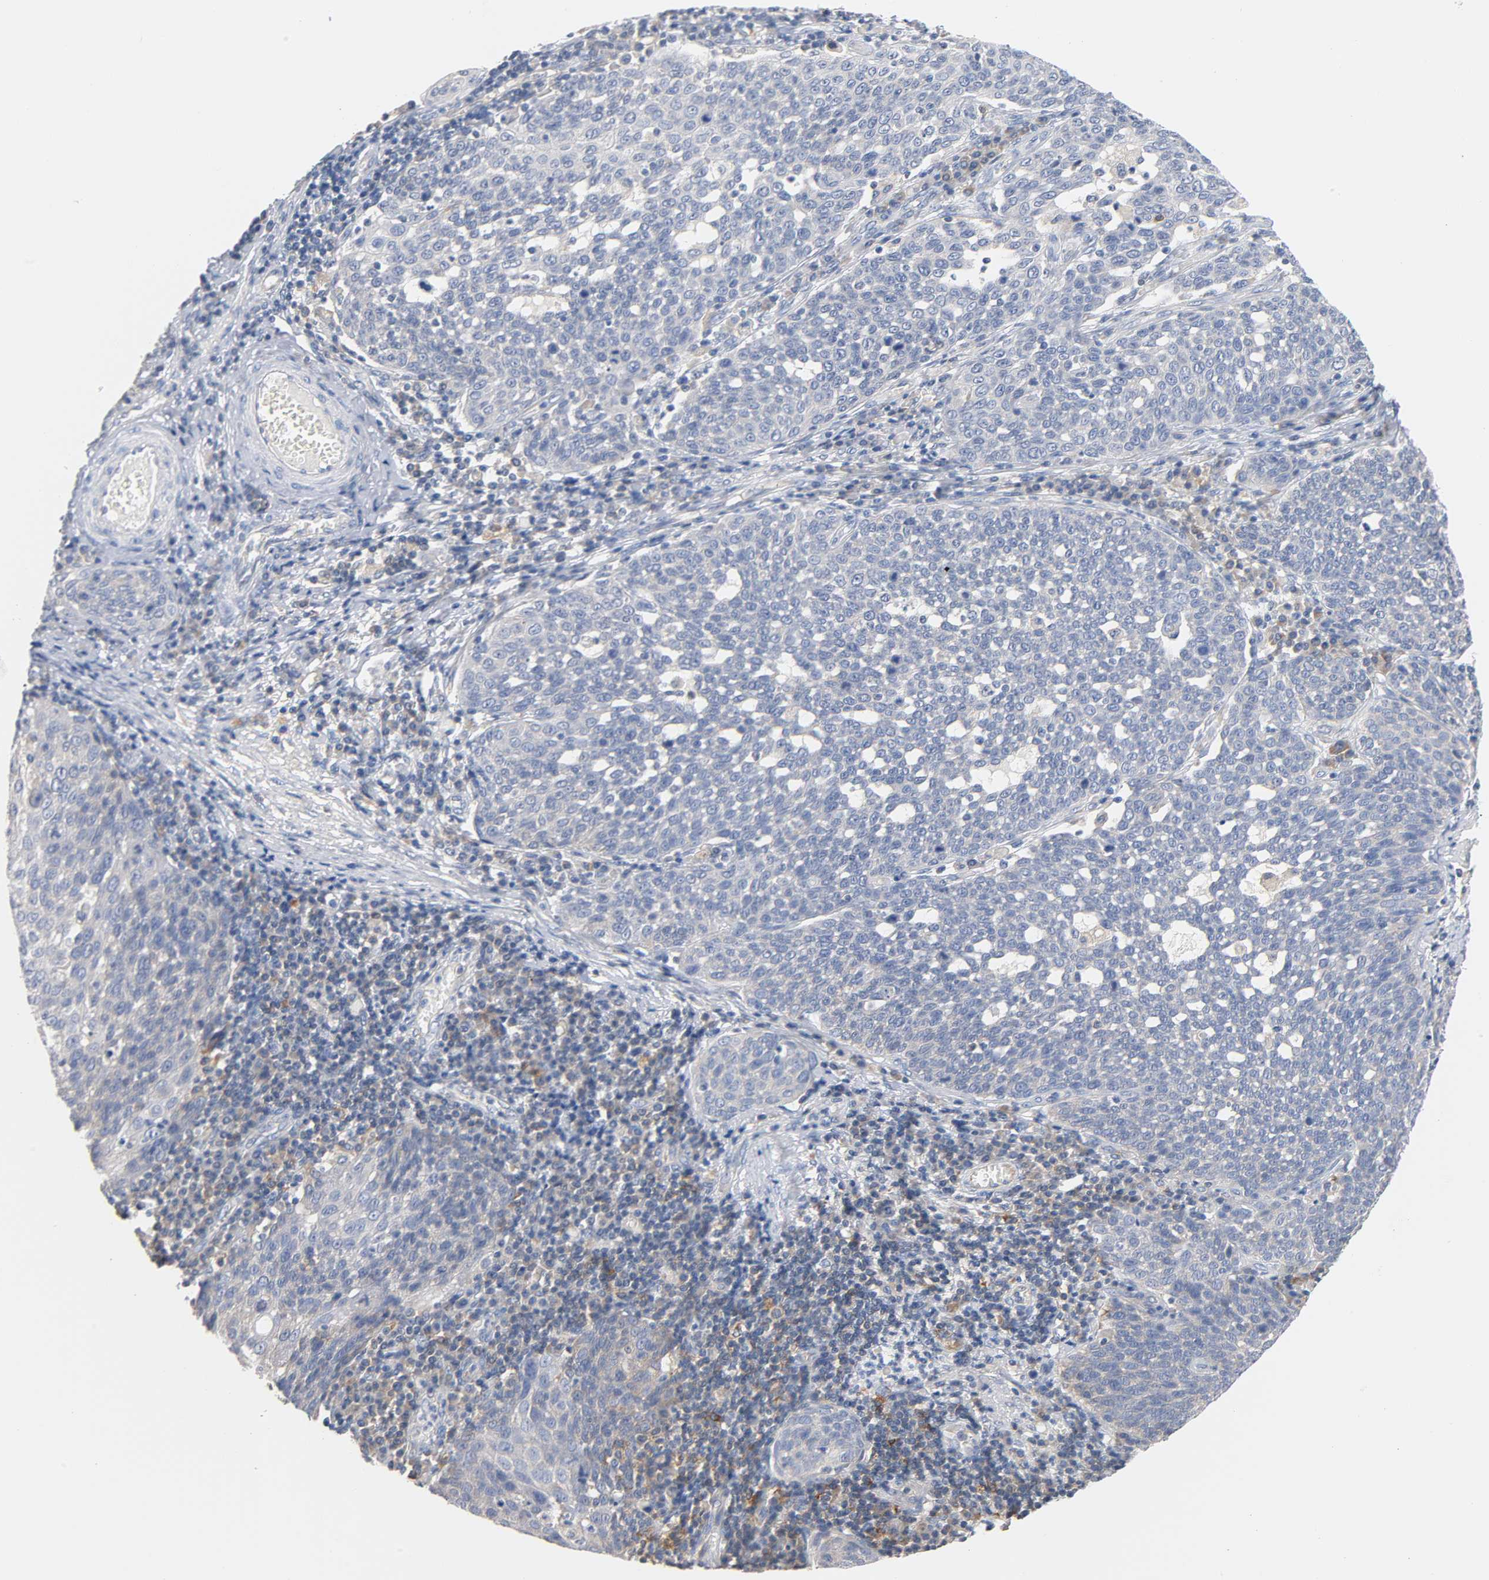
{"staining": {"intensity": "negative", "quantity": "none", "location": "none"}, "tissue": "cervical cancer", "cell_type": "Tumor cells", "image_type": "cancer", "snomed": [{"axis": "morphology", "description": "Squamous cell carcinoma, NOS"}, {"axis": "topography", "description": "Cervix"}], "caption": "Squamous cell carcinoma (cervical) was stained to show a protein in brown. There is no significant positivity in tumor cells. (DAB (3,3'-diaminobenzidine) IHC, high magnification).", "gene": "MALT1", "patient": {"sex": "female", "age": 34}}